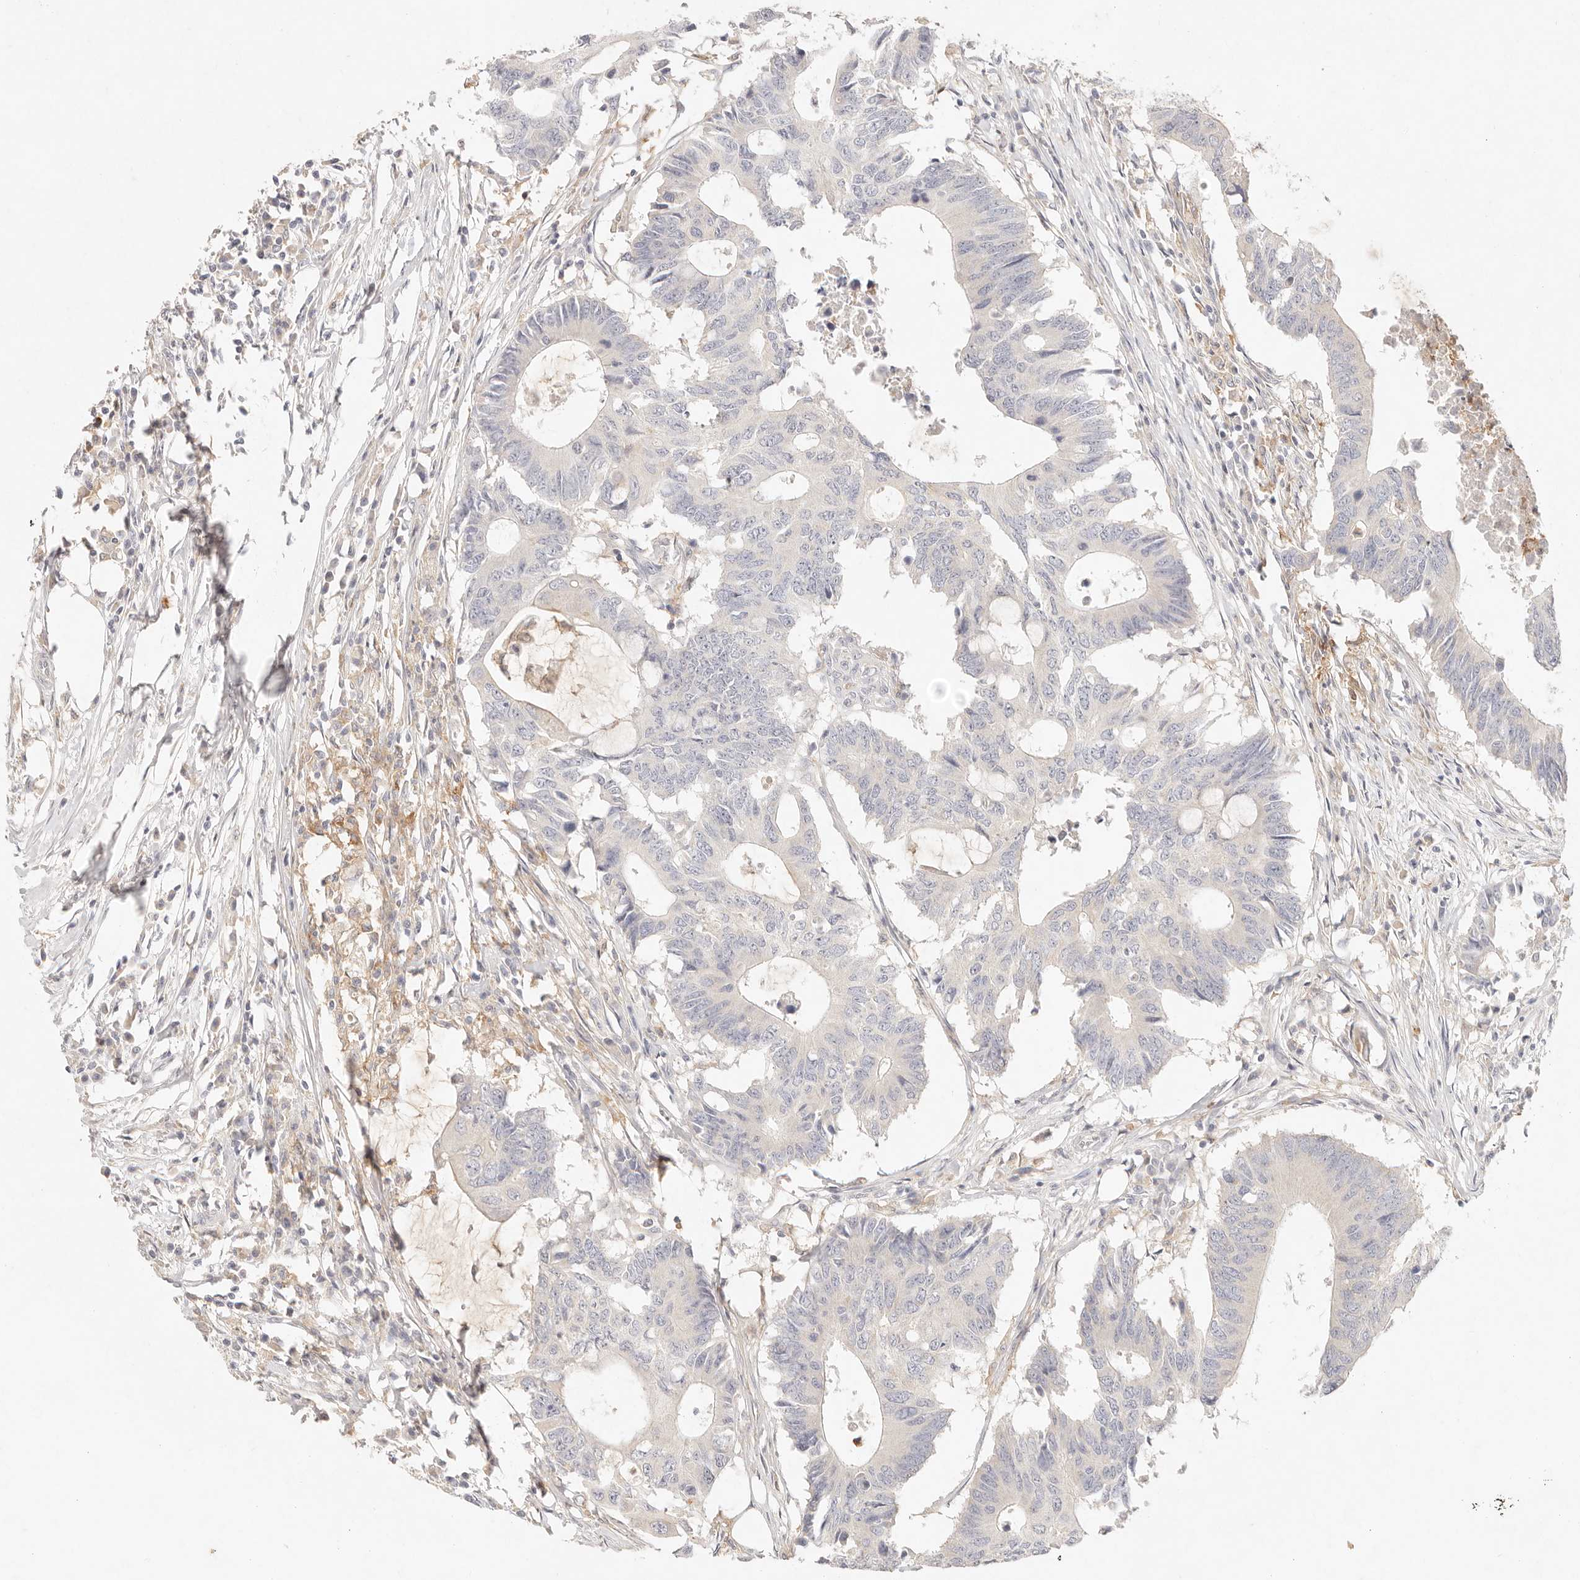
{"staining": {"intensity": "negative", "quantity": "none", "location": "none"}, "tissue": "colorectal cancer", "cell_type": "Tumor cells", "image_type": "cancer", "snomed": [{"axis": "morphology", "description": "Adenocarcinoma, NOS"}, {"axis": "topography", "description": "Colon"}], "caption": "Immunohistochemistry (IHC) photomicrograph of human colorectal adenocarcinoma stained for a protein (brown), which reveals no staining in tumor cells.", "gene": "GPR84", "patient": {"sex": "male", "age": 71}}